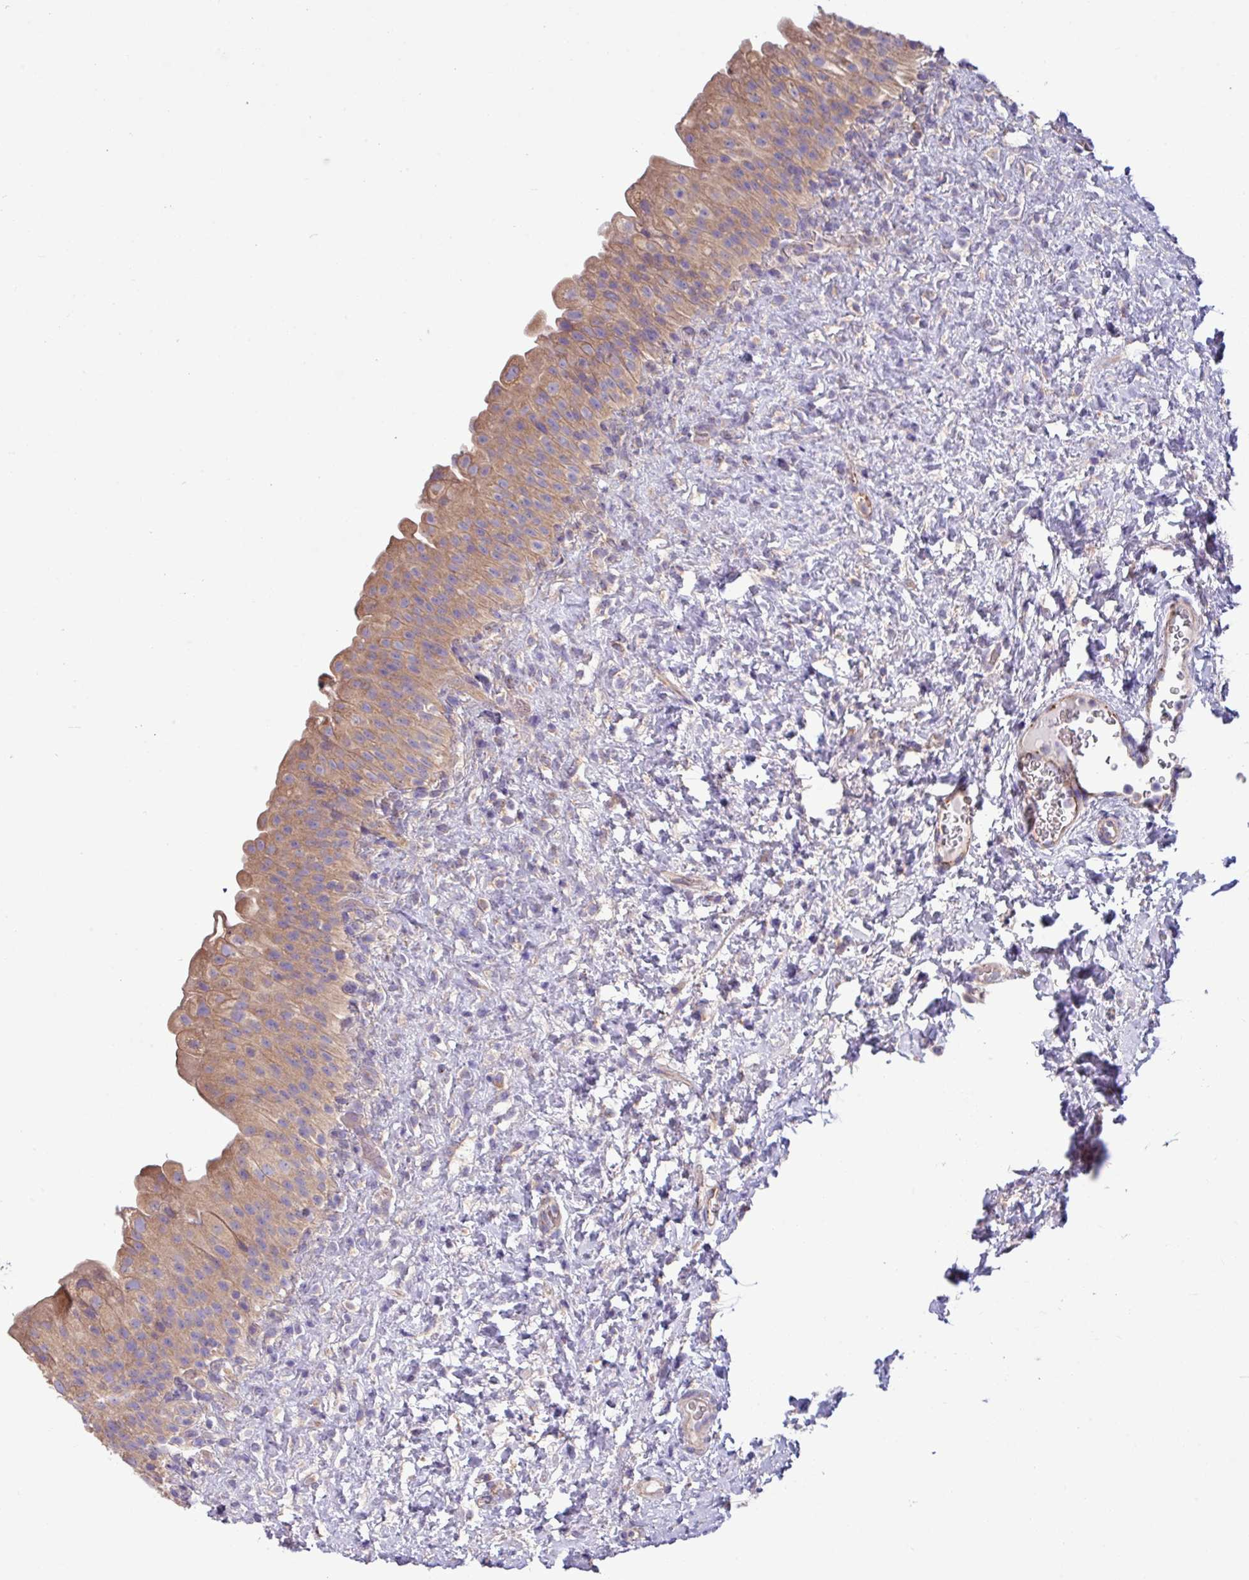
{"staining": {"intensity": "moderate", "quantity": "25%-75%", "location": "cytoplasmic/membranous"}, "tissue": "urinary bladder", "cell_type": "Urothelial cells", "image_type": "normal", "snomed": [{"axis": "morphology", "description": "Normal tissue, NOS"}, {"axis": "topography", "description": "Urinary bladder"}], "caption": "Urothelial cells show medium levels of moderate cytoplasmic/membranous positivity in about 25%-75% of cells in benign urinary bladder.", "gene": "PPM1J", "patient": {"sex": "female", "age": 27}}